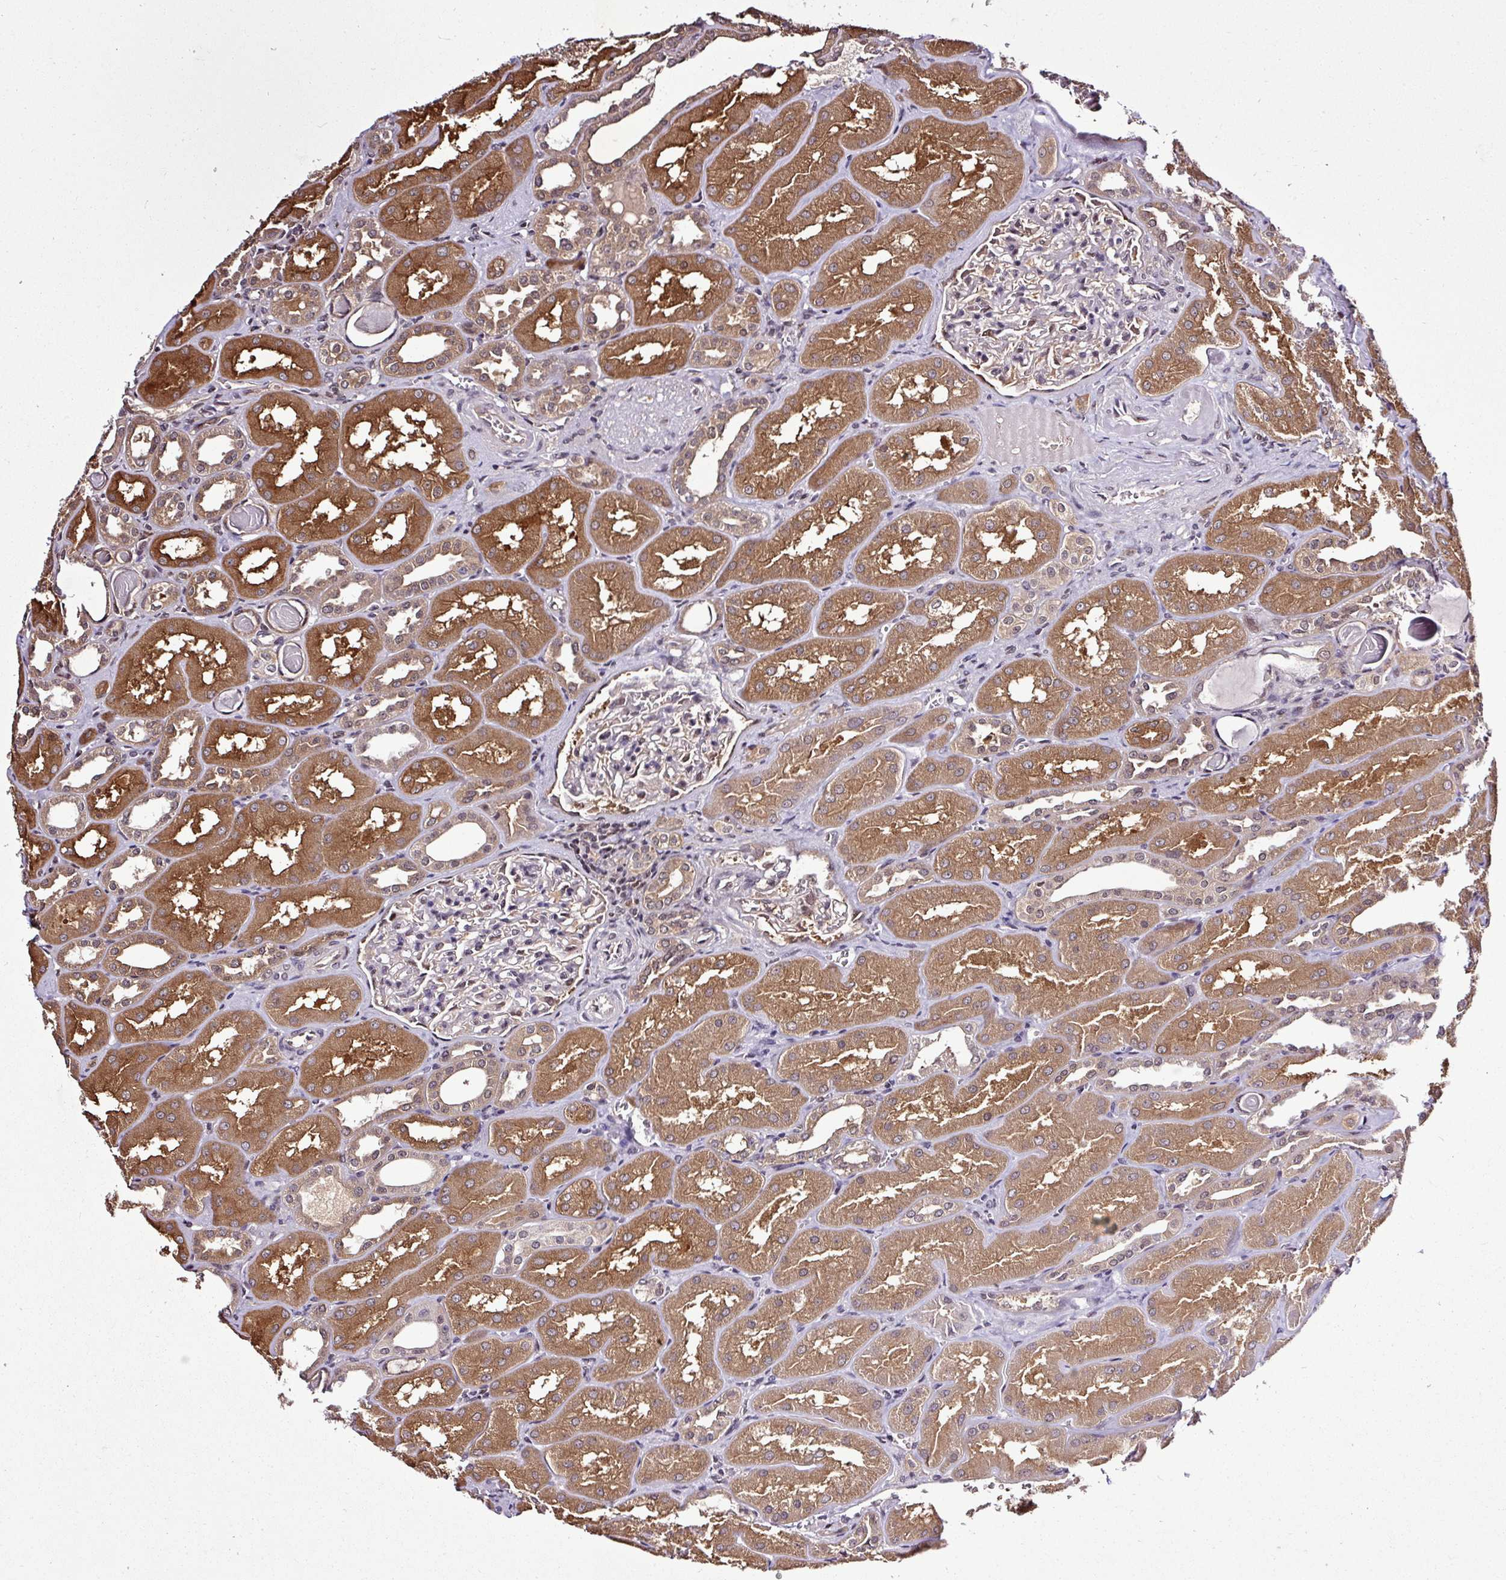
{"staining": {"intensity": "moderate", "quantity": "<25%", "location": "cytoplasmic/membranous"}, "tissue": "kidney", "cell_type": "Cells in glomeruli", "image_type": "normal", "snomed": [{"axis": "morphology", "description": "Normal tissue, NOS"}, {"axis": "topography", "description": "Kidney"}], "caption": "A low amount of moderate cytoplasmic/membranous staining is present in about <25% of cells in glomeruli in normal kidney.", "gene": "ITPKC", "patient": {"sex": "male", "age": 61}}